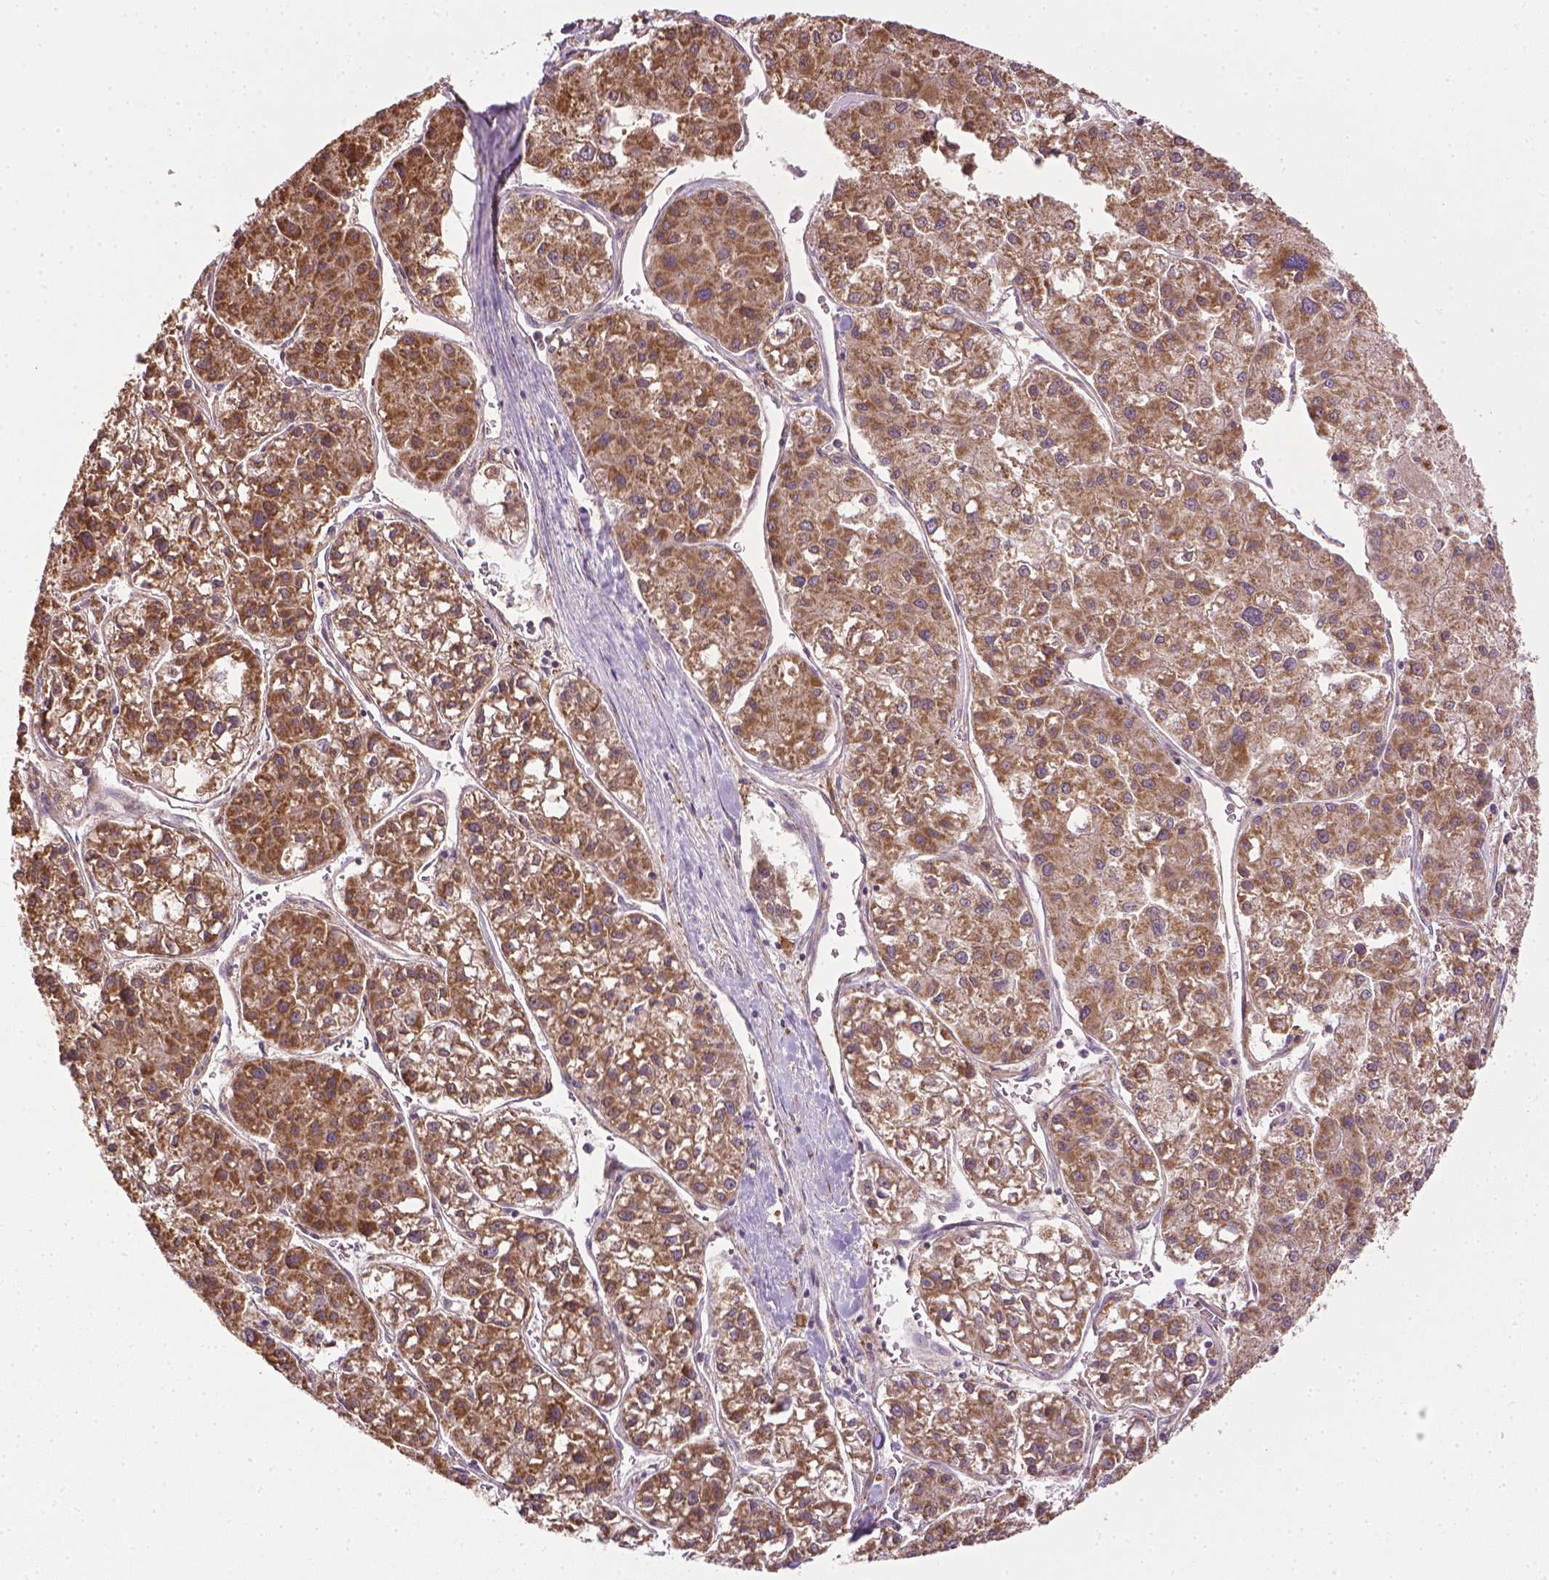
{"staining": {"intensity": "moderate", "quantity": ">75%", "location": "cytoplasmic/membranous"}, "tissue": "liver cancer", "cell_type": "Tumor cells", "image_type": "cancer", "snomed": [{"axis": "morphology", "description": "Carcinoma, Hepatocellular, NOS"}, {"axis": "topography", "description": "Liver"}], "caption": "There is medium levels of moderate cytoplasmic/membranous positivity in tumor cells of hepatocellular carcinoma (liver), as demonstrated by immunohistochemical staining (brown color).", "gene": "PRAG1", "patient": {"sex": "male", "age": 73}}